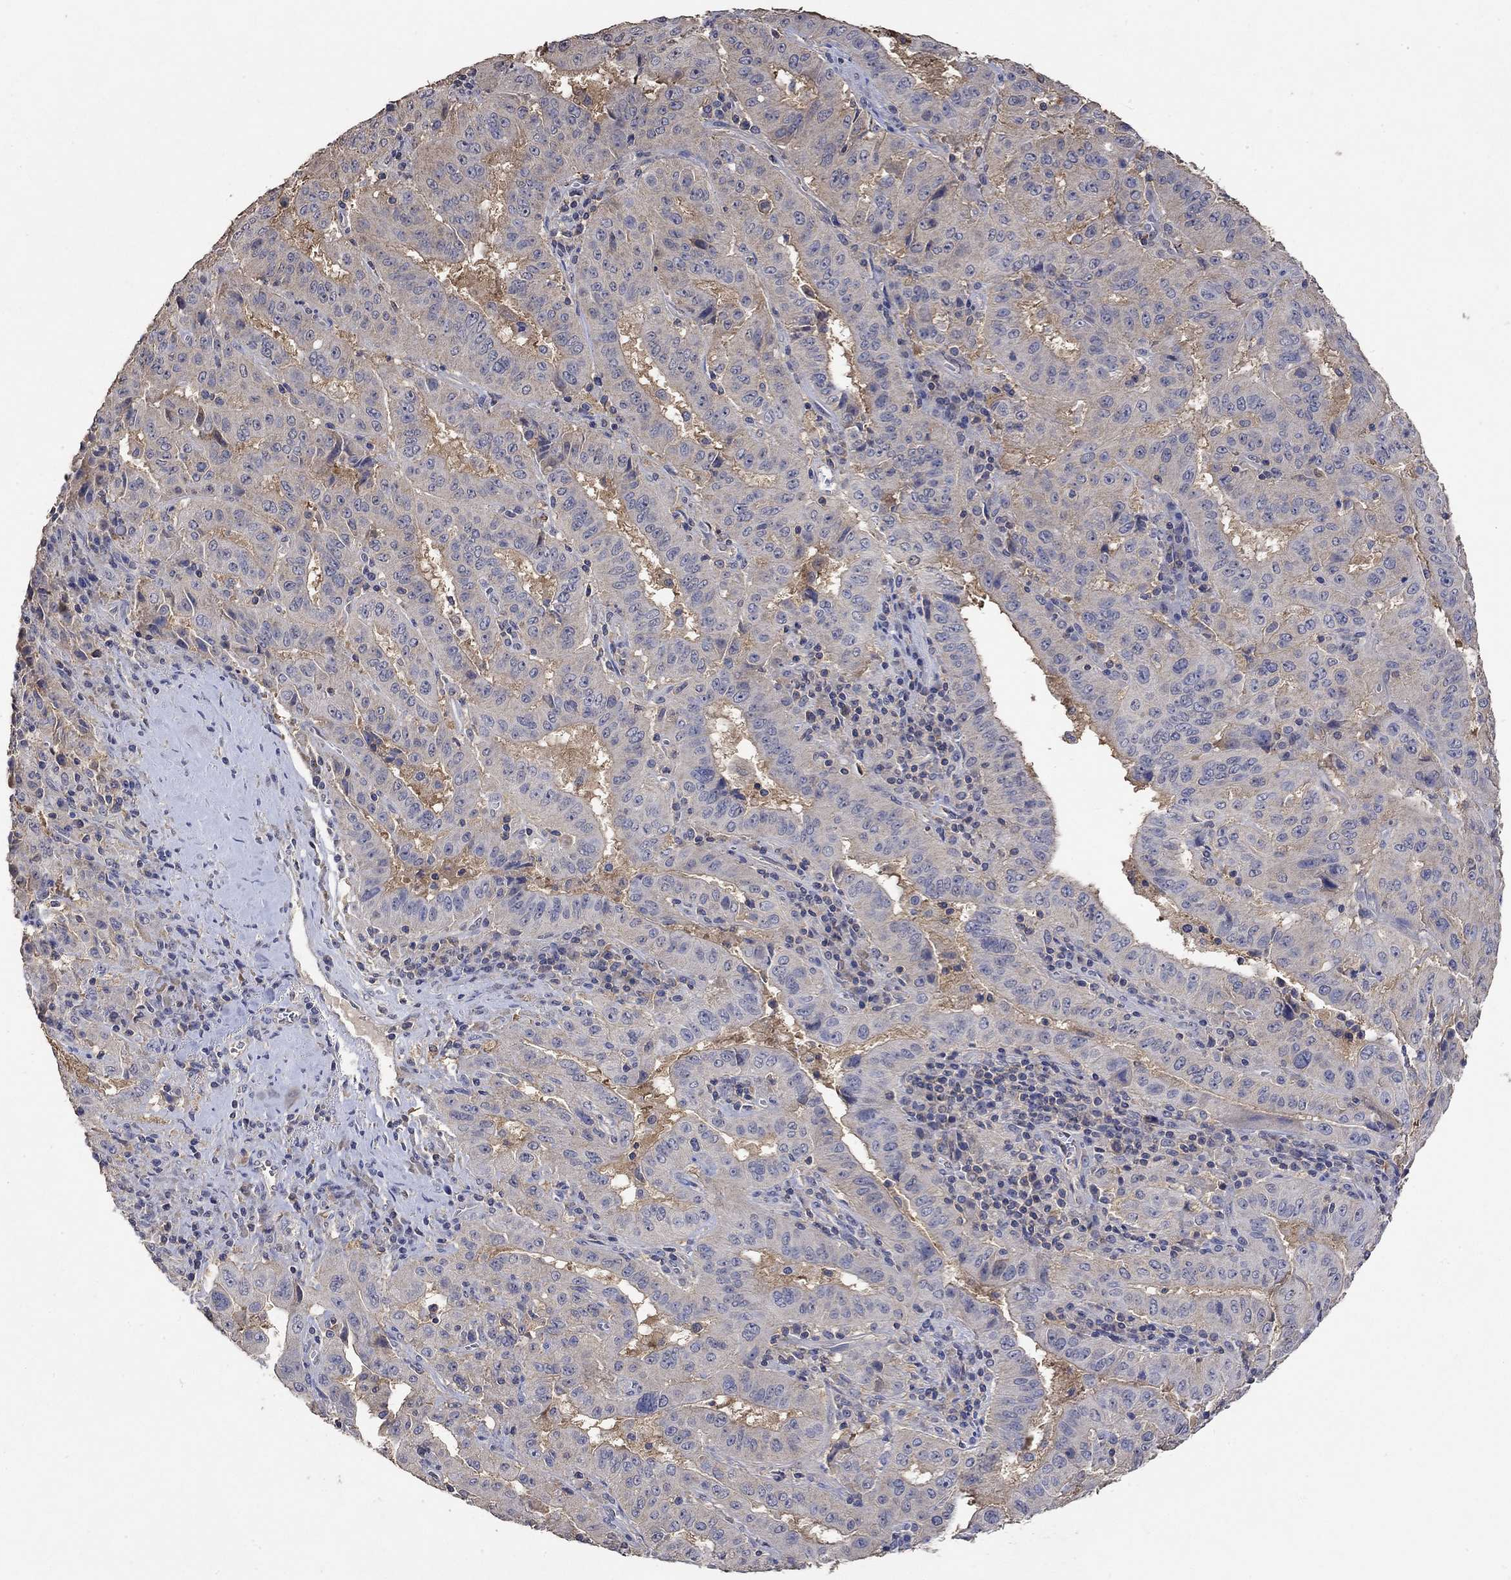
{"staining": {"intensity": "negative", "quantity": "none", "location": "none"}, "tissue": "pancreatic cancer", "cell_type": "Tumor cells", "image_type": "cancer", "snomed": [{"axis": "morphology", "description": "Adenocarcinoma, NOS"}, {"axis": "topography", "description": "Pancreas"}], "caption": "Tumor cells are negative for protein expression in human pancreatic cancer.", "gene": "PTPN20", "patient": {"sex": "male", "age": 63}}